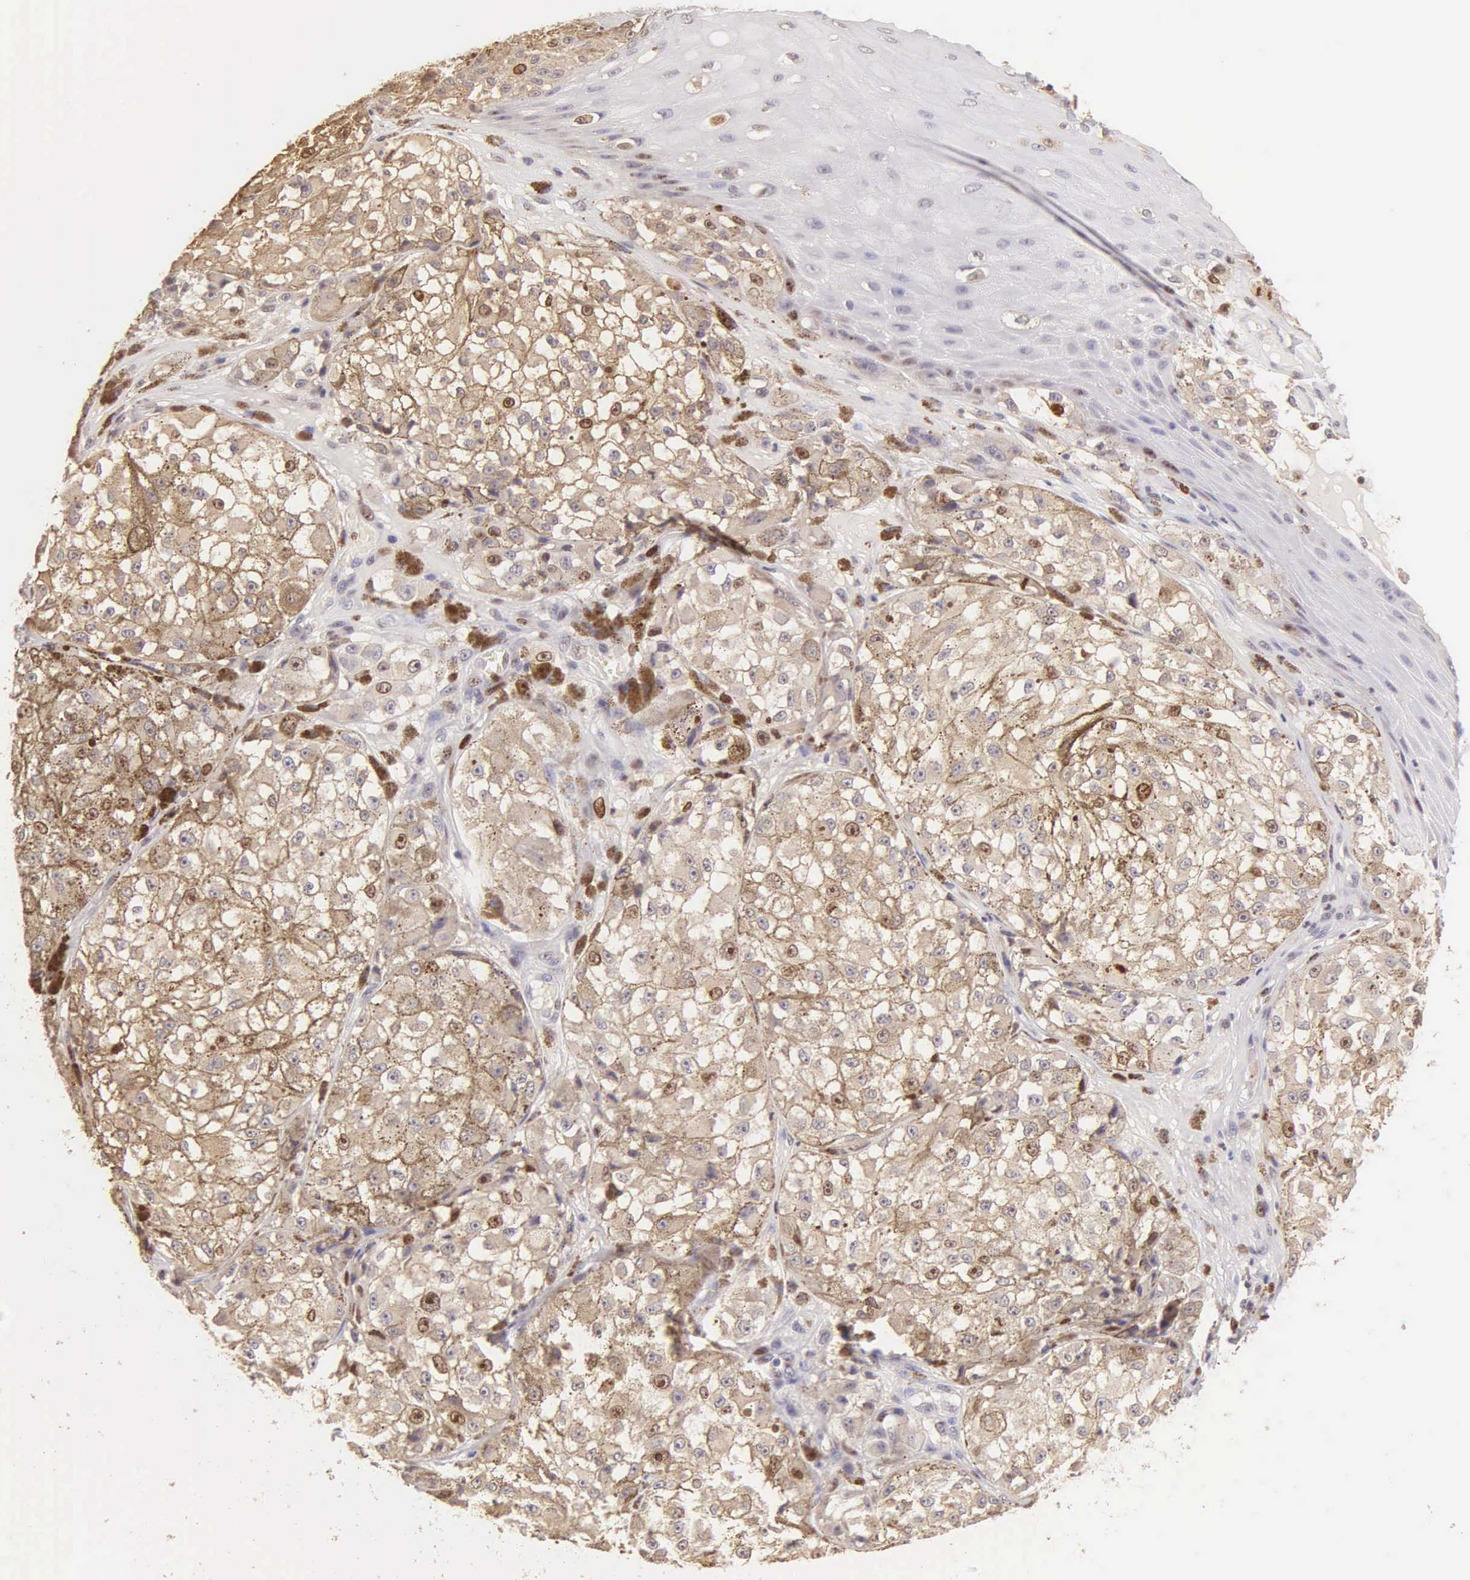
{"staining": {"intensity": "moderate", "quantity": ">75%", "location": "cytoplasmic/membranous,nuclear"}, "tissue": "melanoma", "cell_type": "Tumor cells", "image_type": "cancer", "snomed": [{"axis": "morphology", "description": "Malignant melanoma, NOS"}, {"axis": "topography", "description": "Skin"}], "caption": "Melanoma stained for a protein shows moderate cytoplasmic/membranous and nuclear positivity in tumor cells. (Brightfield microscopy of DAB IHC at high magnification).", "gene": "MKI67", "patient": {"sex": "male", "age": 67}}